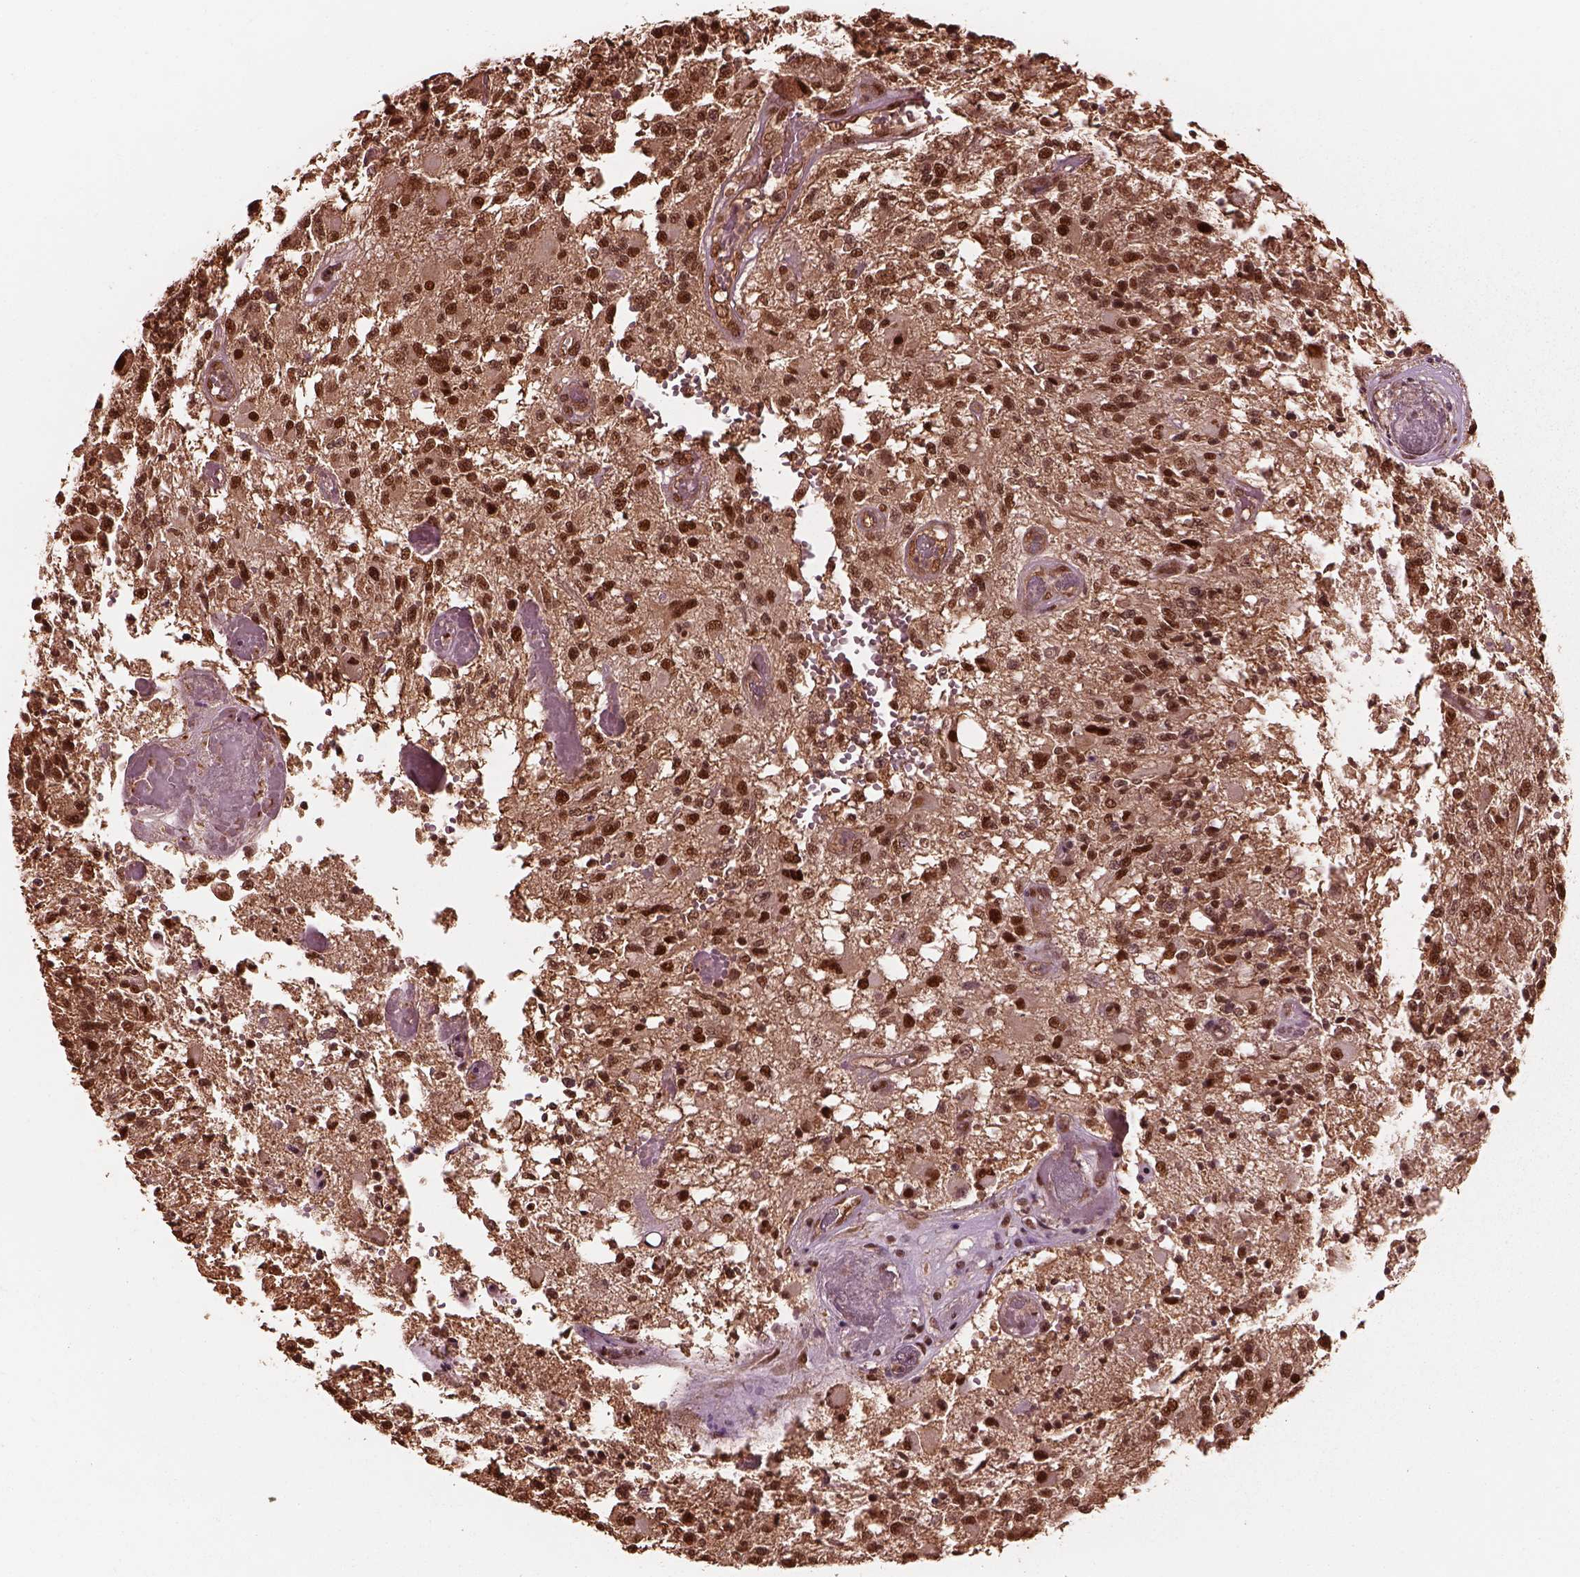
{"staining": {"intensity": "strong", "quantity": ">75%", "location": "nuclear"}, "tissue": "glioma", "cell_type": "Tumor cells", "image_type": "cancer", "snomed": [{"axis": "morphology", "description": "Glioma, malignant, High grade"}, {"axis": "topography", "description": "Brain"}], "caption": "Immunohistochemical staining of glioma exhibits strong nuclear protein expression in about >75% of tumor cells.", "gene": "PSMC5", "patient": {"sex": "female", "age": 63}}